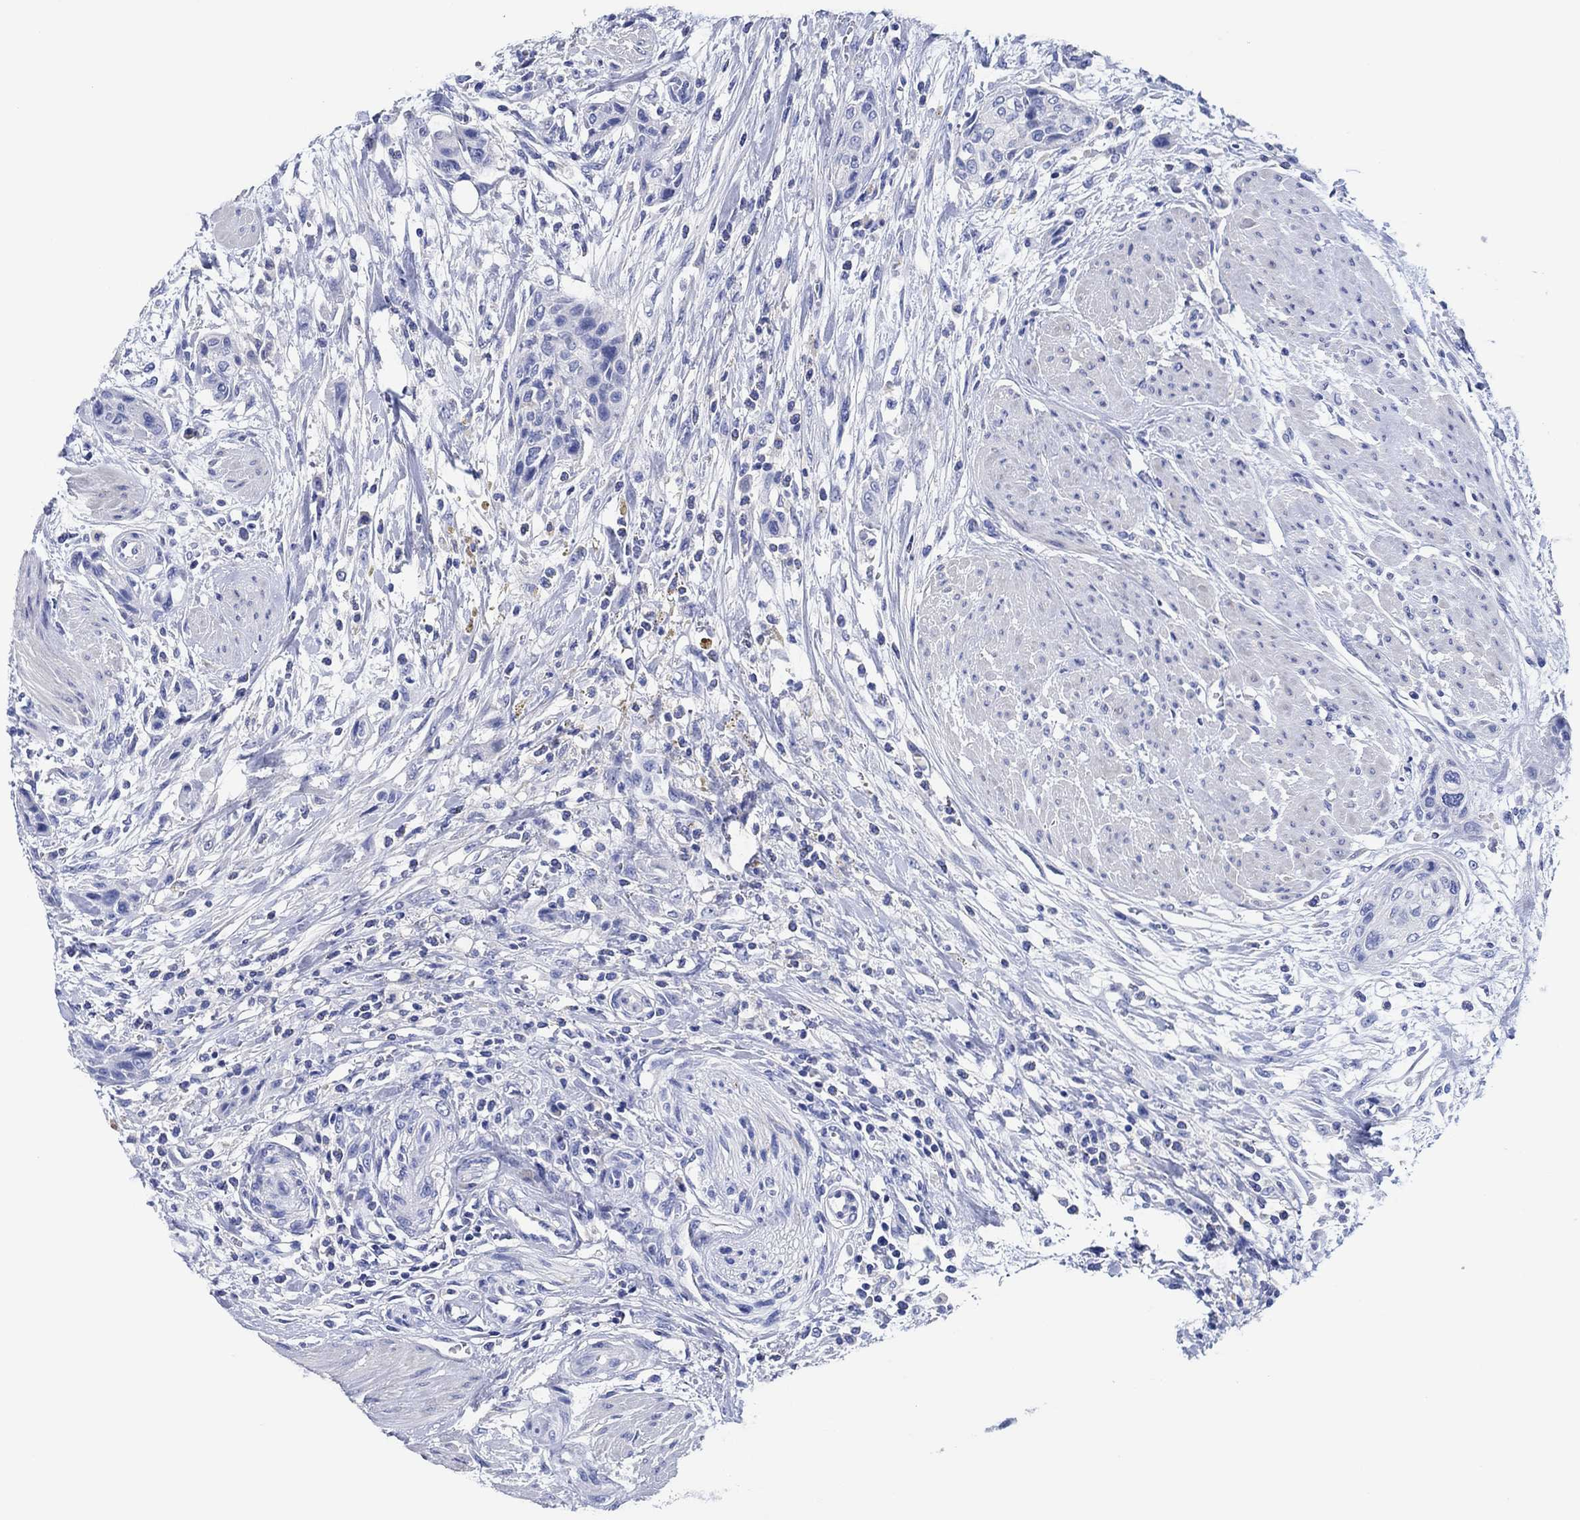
{"staining": {"intensity": "negative", "quantity": "none", "location": "none"}, "tissue": "urothelial cancer", "cell_type": "Tumor cells", "image_type": "cancer", "snomed": [{"axis": "morphology", "description": "Urothelial carcinoma, High grade"}, {"axis": "topography", "description": "Urinary bladder"}], "caption": "The immunohistochemistry (IHC) photomicrograph has no significant staining in tumor cells of urothelial carcinoma (high-grade) tissue. (Immunohistochemistry, brightfield microscopy, high magnification).", "gene": "CPNE6", "patient": {"sex": "male", "age": 35}}